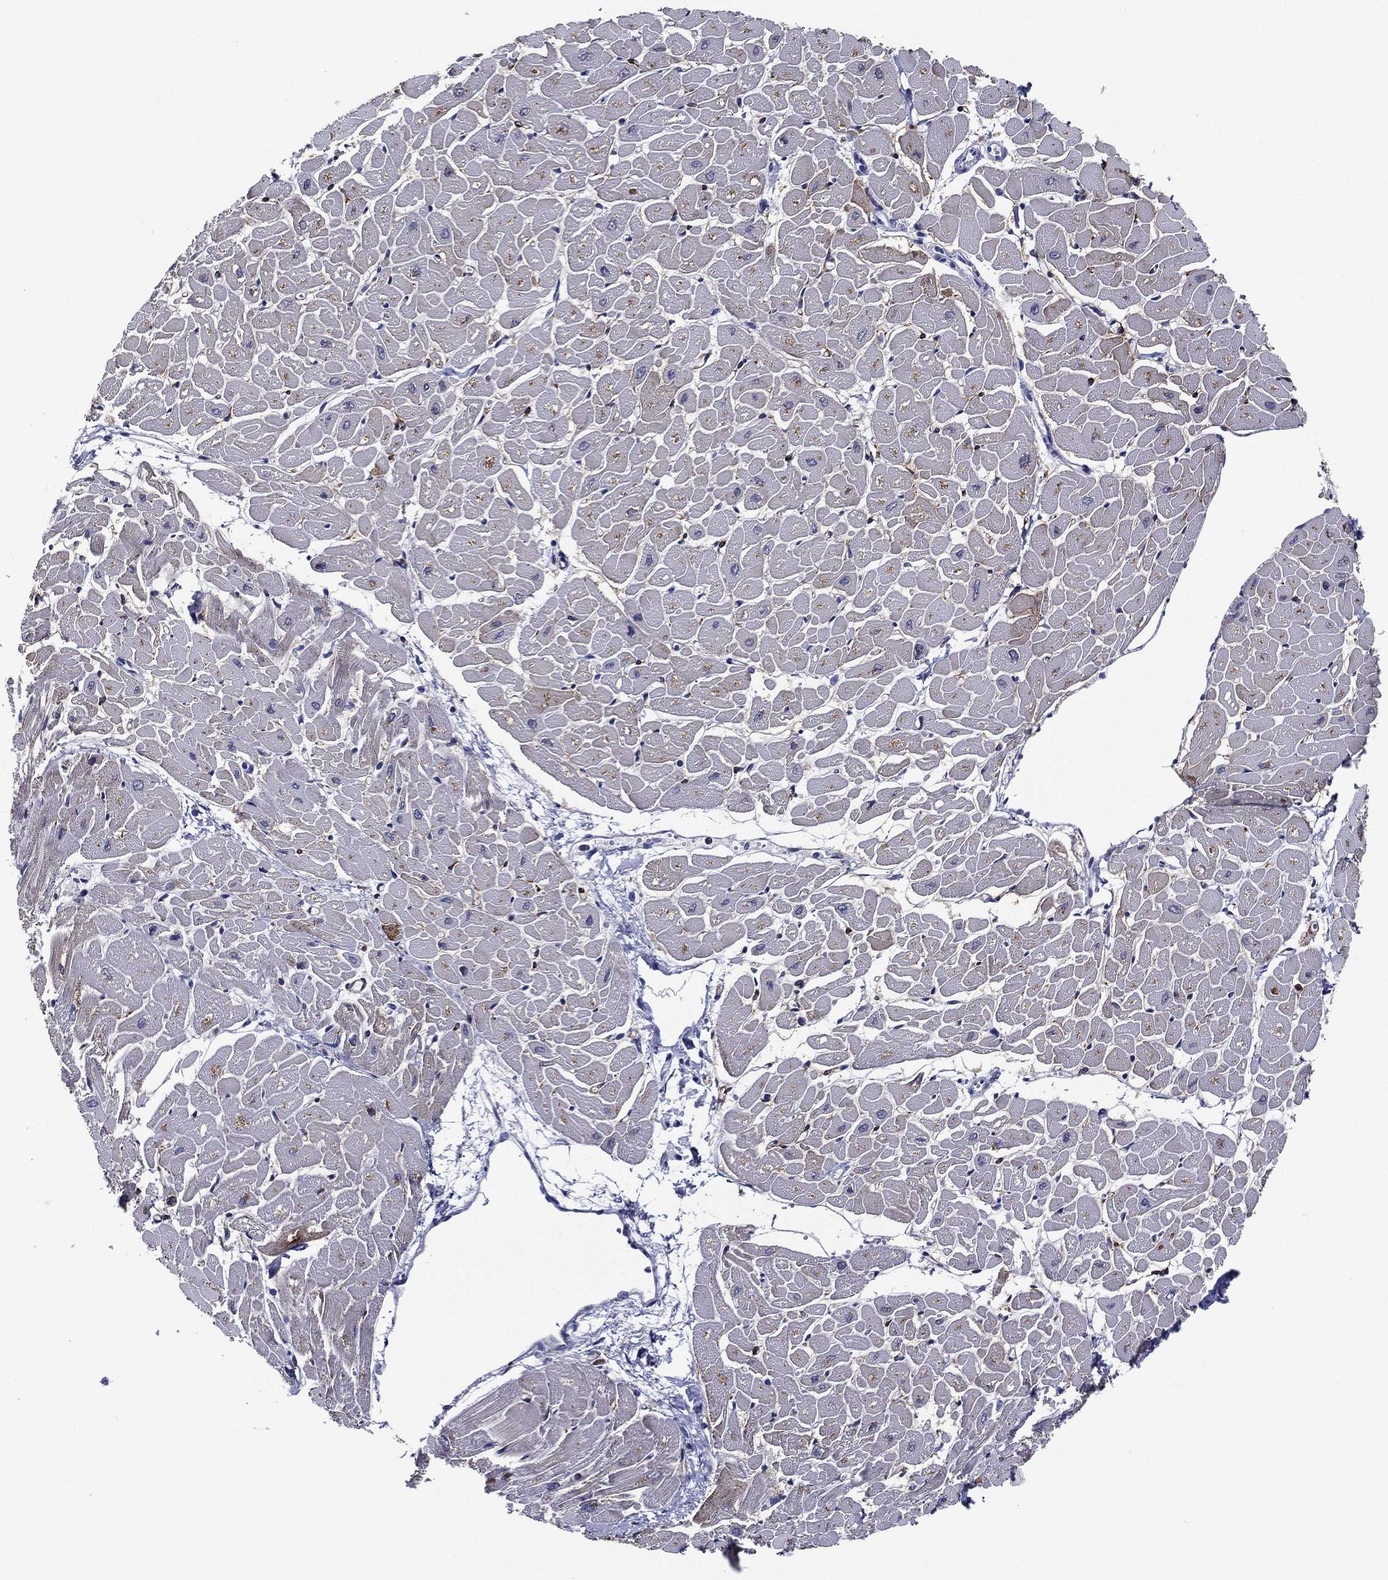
{"staining": {"intensity": "weak", "quantity": "<25%", "location": "cytoplasmic/membranous"}, "tissue": "heart muscle", "cell_type": "Cardiomyocytes", "image_type": "normal", "snomed": [{"axis": "morphology", "description": "Normal tissue, NOS"}, {"axis": "topography", "description": "Heart"}], "caption": "The immunohistochemistry image has no significant expression in cardiomyocytes of heart muscle. Brightfield microscopy of IHC stained with DAB (brown) and hematoxylin (blue), captured at high magnification.", "gene": "ACE2", "patient": {"sex": "male", "age": 57}}